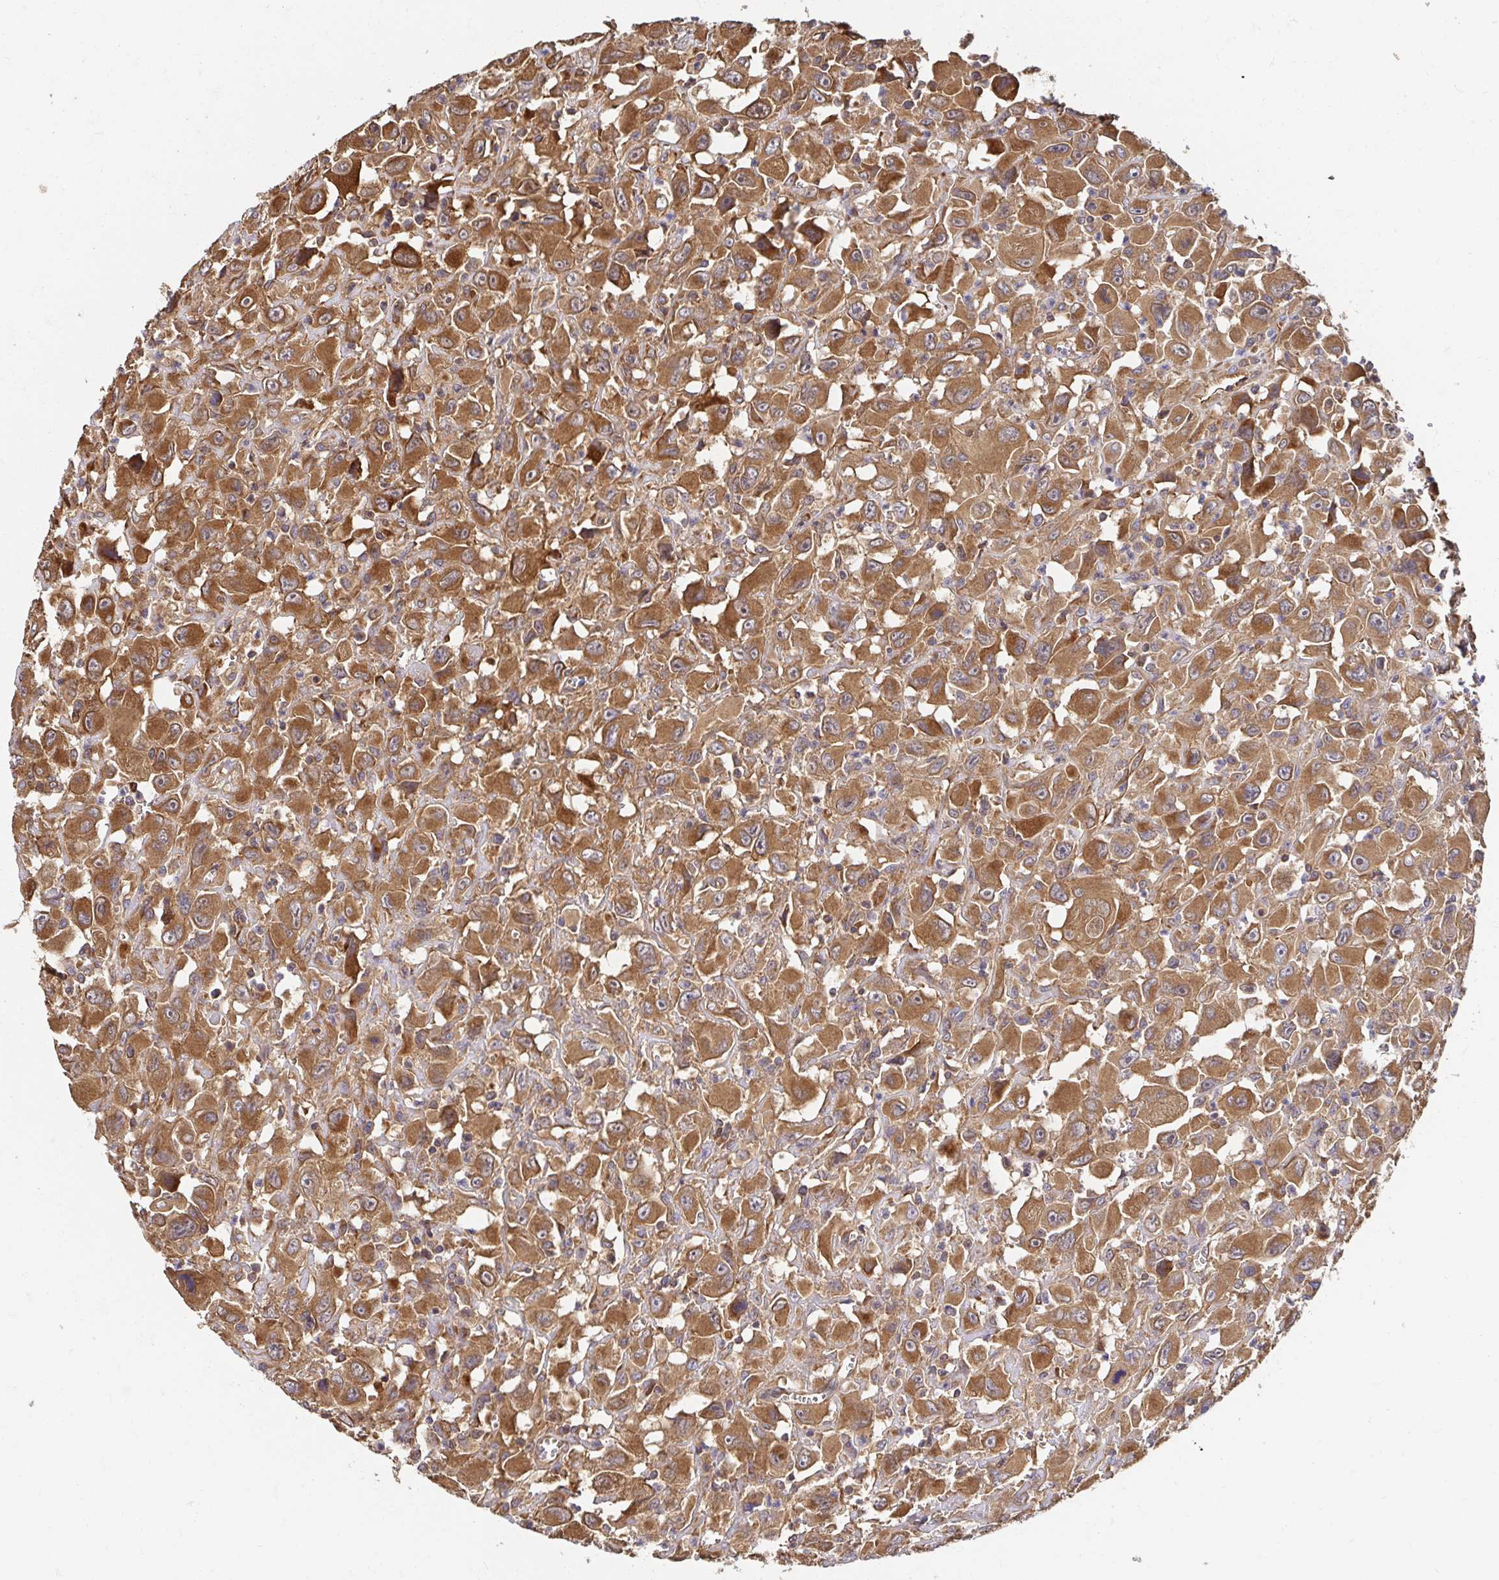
{"staining": {"intensity": "moderate", "quantity": ">75%", "location": "cytoplasmic/membranous"}, "tissue": "head and neck cancer", "cell_type": "Tumor cells", "image_type": "cancer", "snomed": [{"axis": "morphology", "description": "Squamous cell carcinoma, NOS"}, {"axis": "morphology", "description": "Squamous cell carcinoma, metastatic, NOS"}, {"axis": "topography", "description": "Oral tissue"}, {"axis": "topography", "description": "Head-Neck"}], "caption": "Immunohistochemical staining of human metastatic squamous cell carcinoma (head and neck) exhibits medium levels of moderate cytoplasmic/membranous protein staining in approximately >75% of tumor cells.", "gene": "APBB1", "patient": {"sex": "female", "age": 85}}